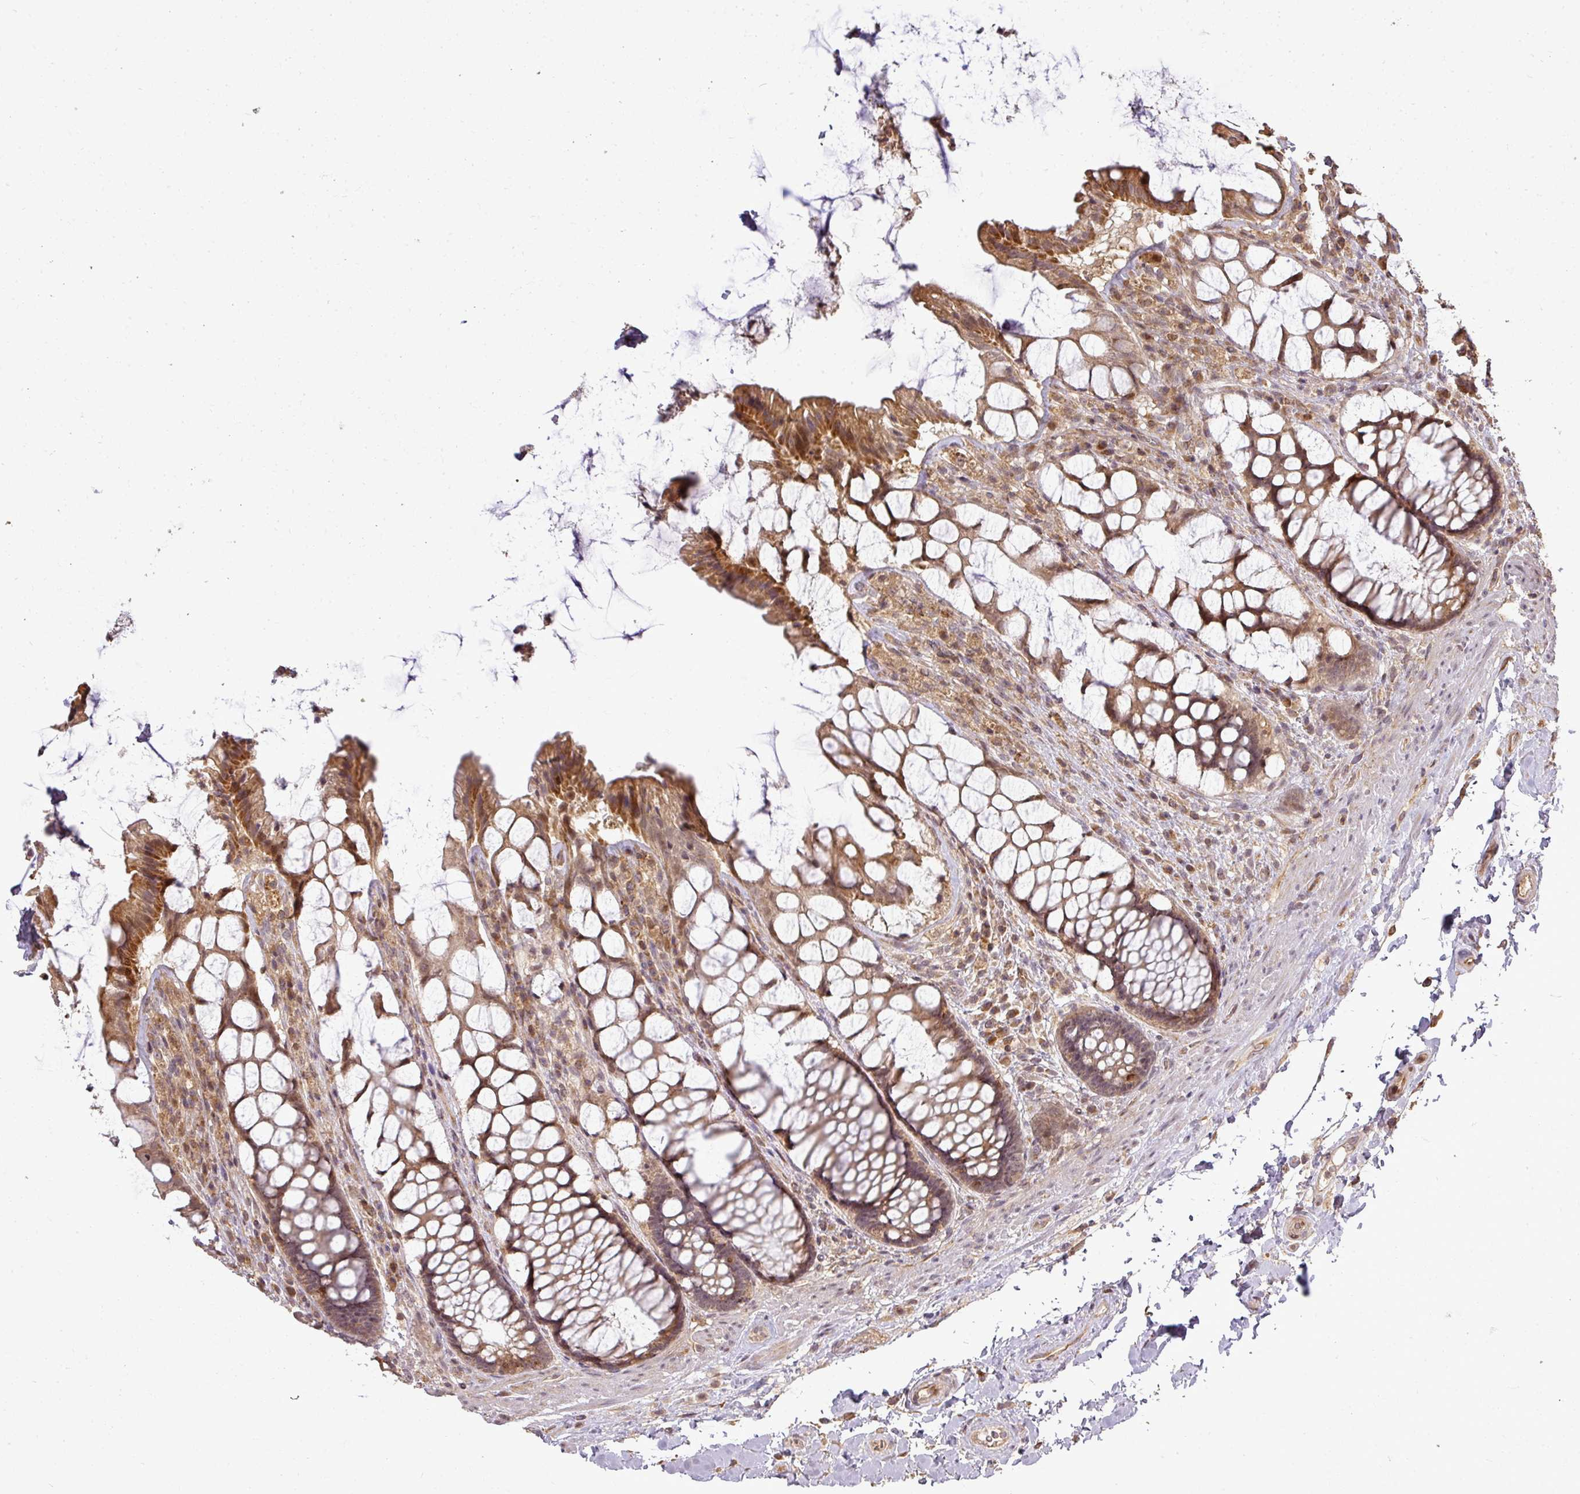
{"staining": {"intensity": "moderate", "quantity": ">75%", "location": "cytoplasmic/membranous"}, "tissue": "rectum", "cell_type": "Glandular cells", "image_type": "normal", "snomed": [{"axis": "morphology", "description": "Normal tissue, NOS"}, {"axis": "topography", "description": "Rectum"}], "caption": "A photomicrograph of rectum stained for a protein shows moderate cytoplasmic/membranous brown staining in glandular cells. The staining was performed using DAB to visualize the protein expression in brown, while the nuclei were stained in blue with hematoxylin (Magnification: 20x).", "gene": "FAIM", "patient": {"sex": "female", "age": 58}}